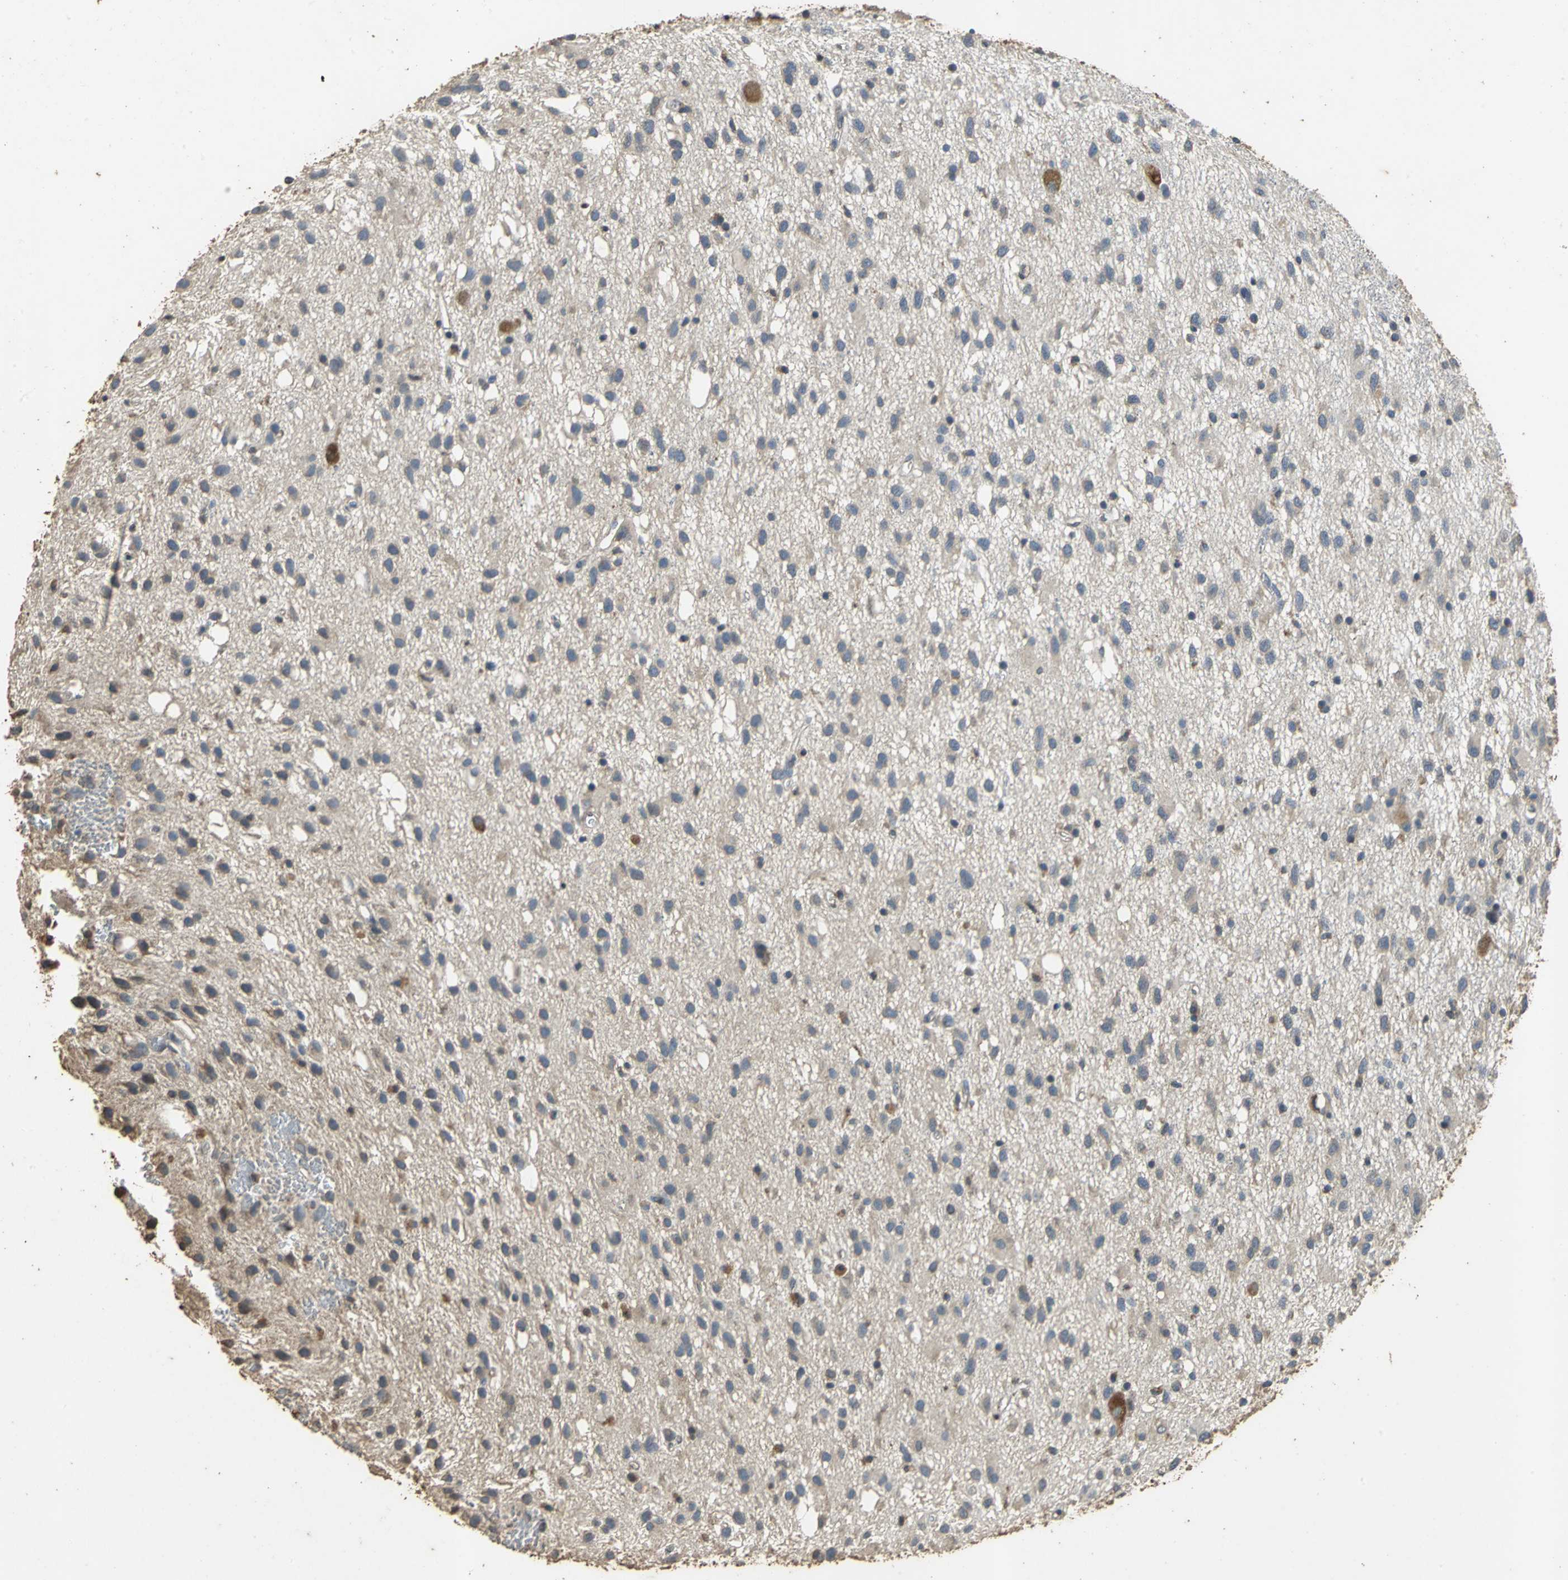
{"staining": {"intensity": "weak", "quantity": "25%-75%", "location": "cytoplasmic/membranous"}, "tissue": "glioma", "cell_type": "Tumor cells", "image_type": "cancer", "snomed": [{"axis": "morphology", "description": "Glioma, malignant, Low grade"}, {"axis": "topography", "description": "Brain"}], "caption": "Human glioma stained with a protein marker reveals weak staining in tumor cells.", "gene": "ACSL4", "patient": {"sex": "male", "age": 77}}